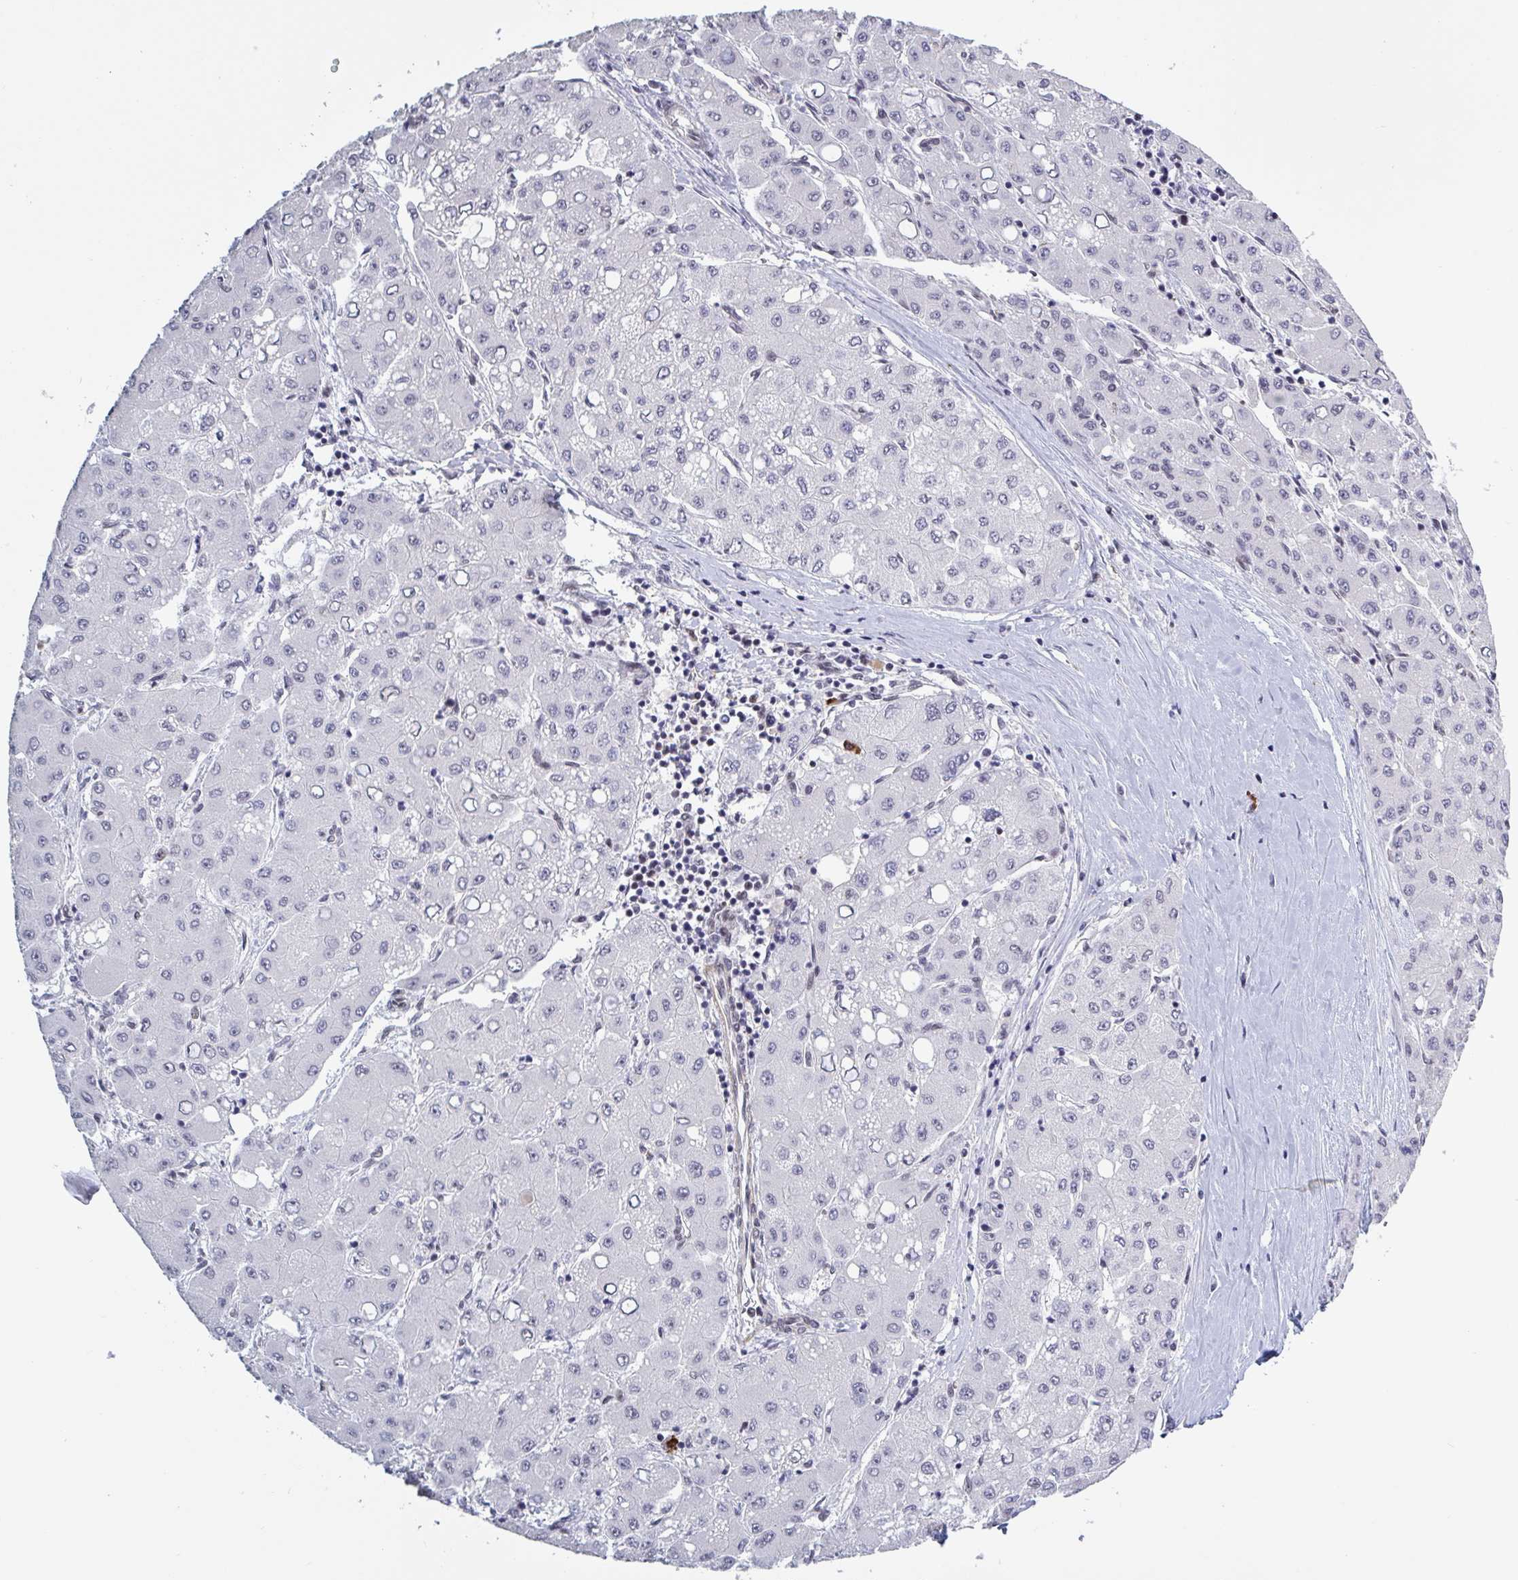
{"staining": {"intensity": "negative", "quantity": "none", "location": "none"}, "tissue": "liver cancer", "cell_type": "Tumor cells", "image_type": "cancer", "snomed": [{"axis": "morphology", "description": "Carcinoma, Hepatocellular, NOS"}, {"axis": "topography", "description": "Liver"}], "caption": "This is a histopathology image of immunohistochemistry staining of hepatocellular carcinoma (liver), which shows no expression in tumor cells. Nuclei are stained in blue.", "gene": "BCL7B", "patient": {"sex": "male", "age": 40}}